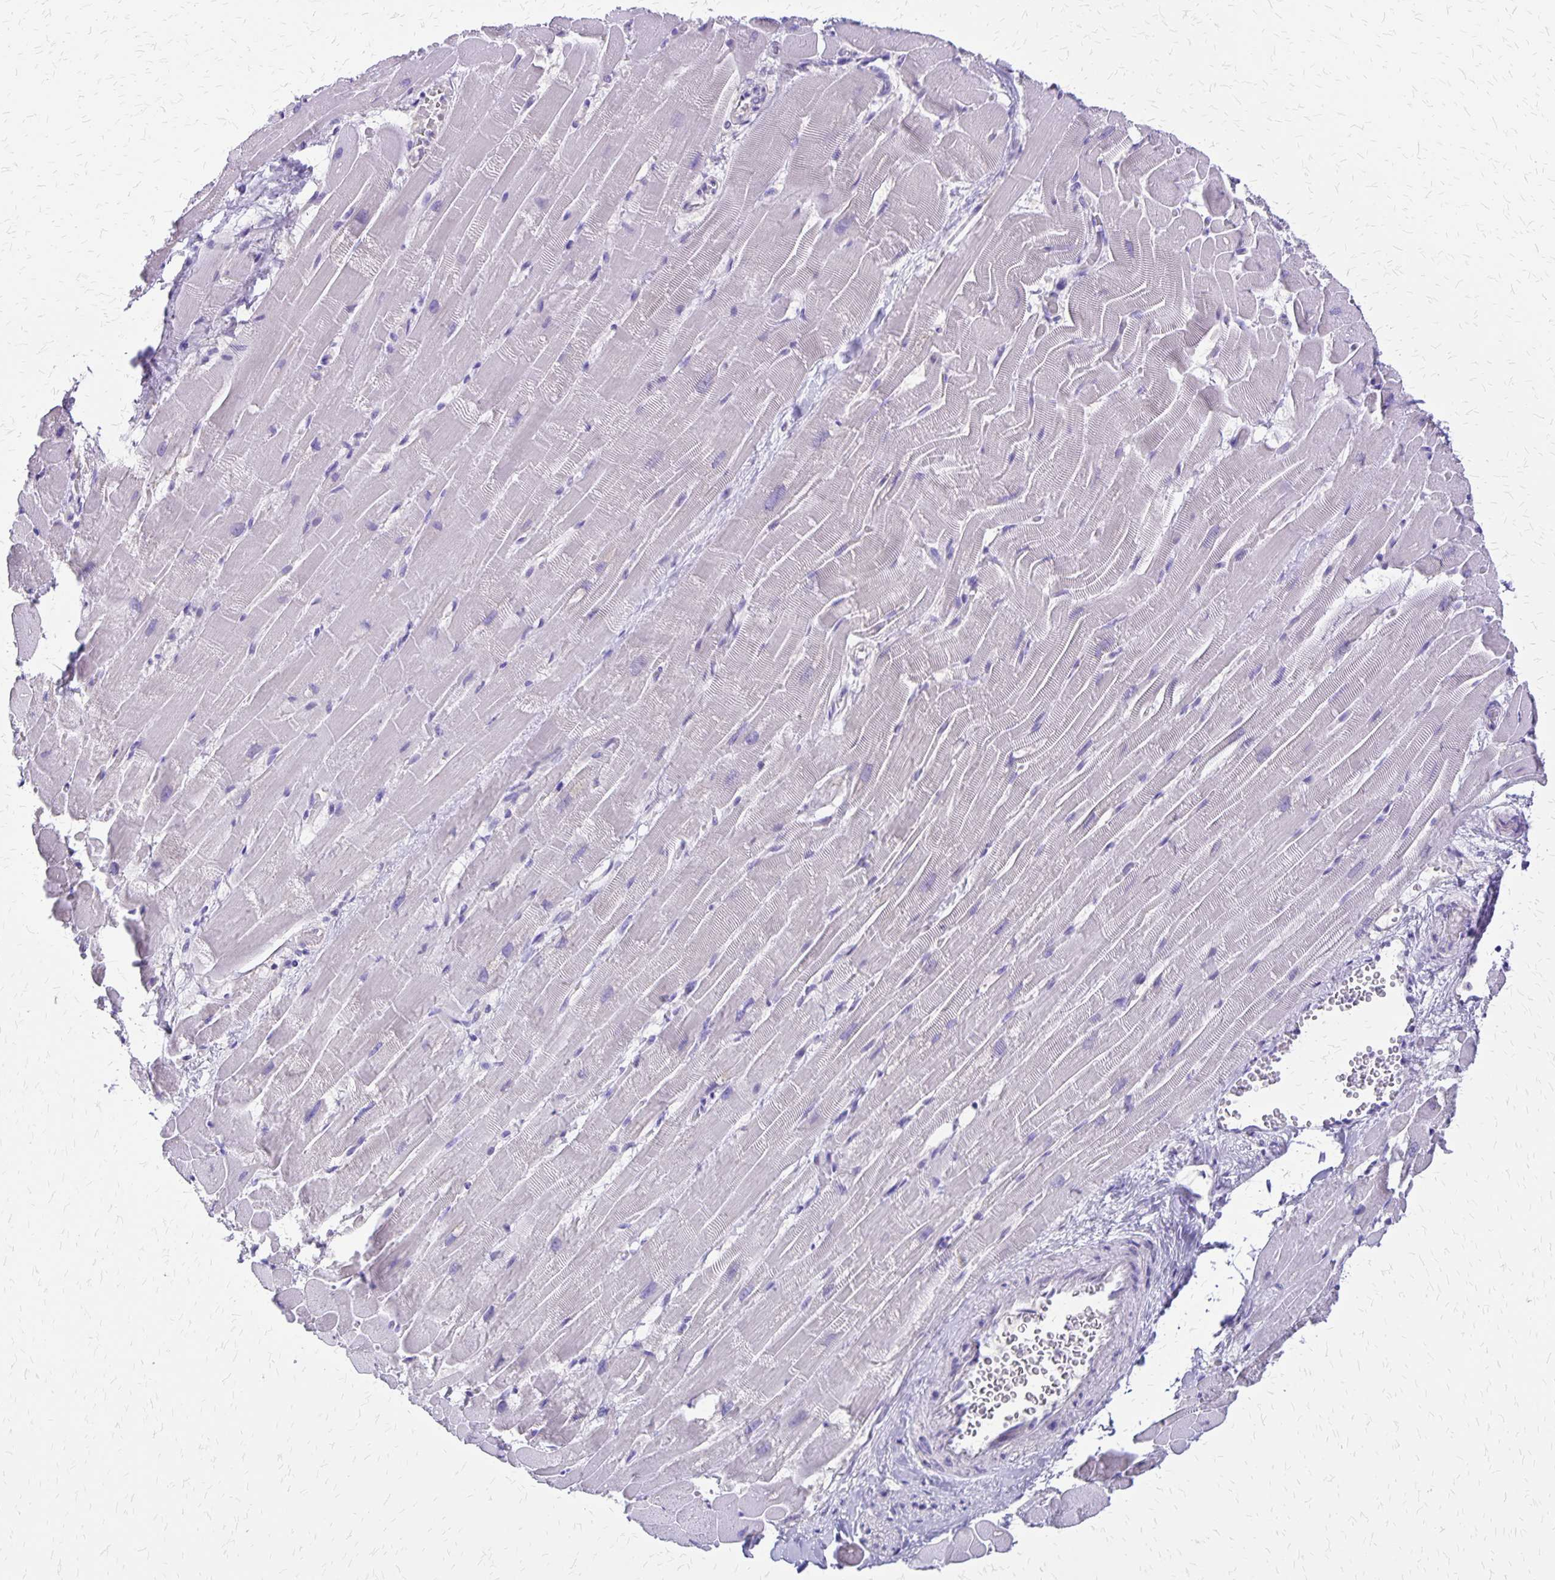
{"staining": {"intensity": "negative", "quantity": "none", "location": "none"}, "tissue": "heart muscle", "cell_type": "Cardiomyocytes", "image_type": "normal", "snomed": [{"axis": "morphology", "description": "Normal tissue, NOS"}, {"axis": "topography", "description": "Heart"}], "caption": "Cardiomyocytes are negative for protein expression in benign human heart muscle. The staining was performed using DAB to visualize the protein expression in brown, while the nuclei were stained in blue with hematoxylin (Magnification: 20x).", "gene": "SI", "patient": {"sex": "male", "age": 37}}